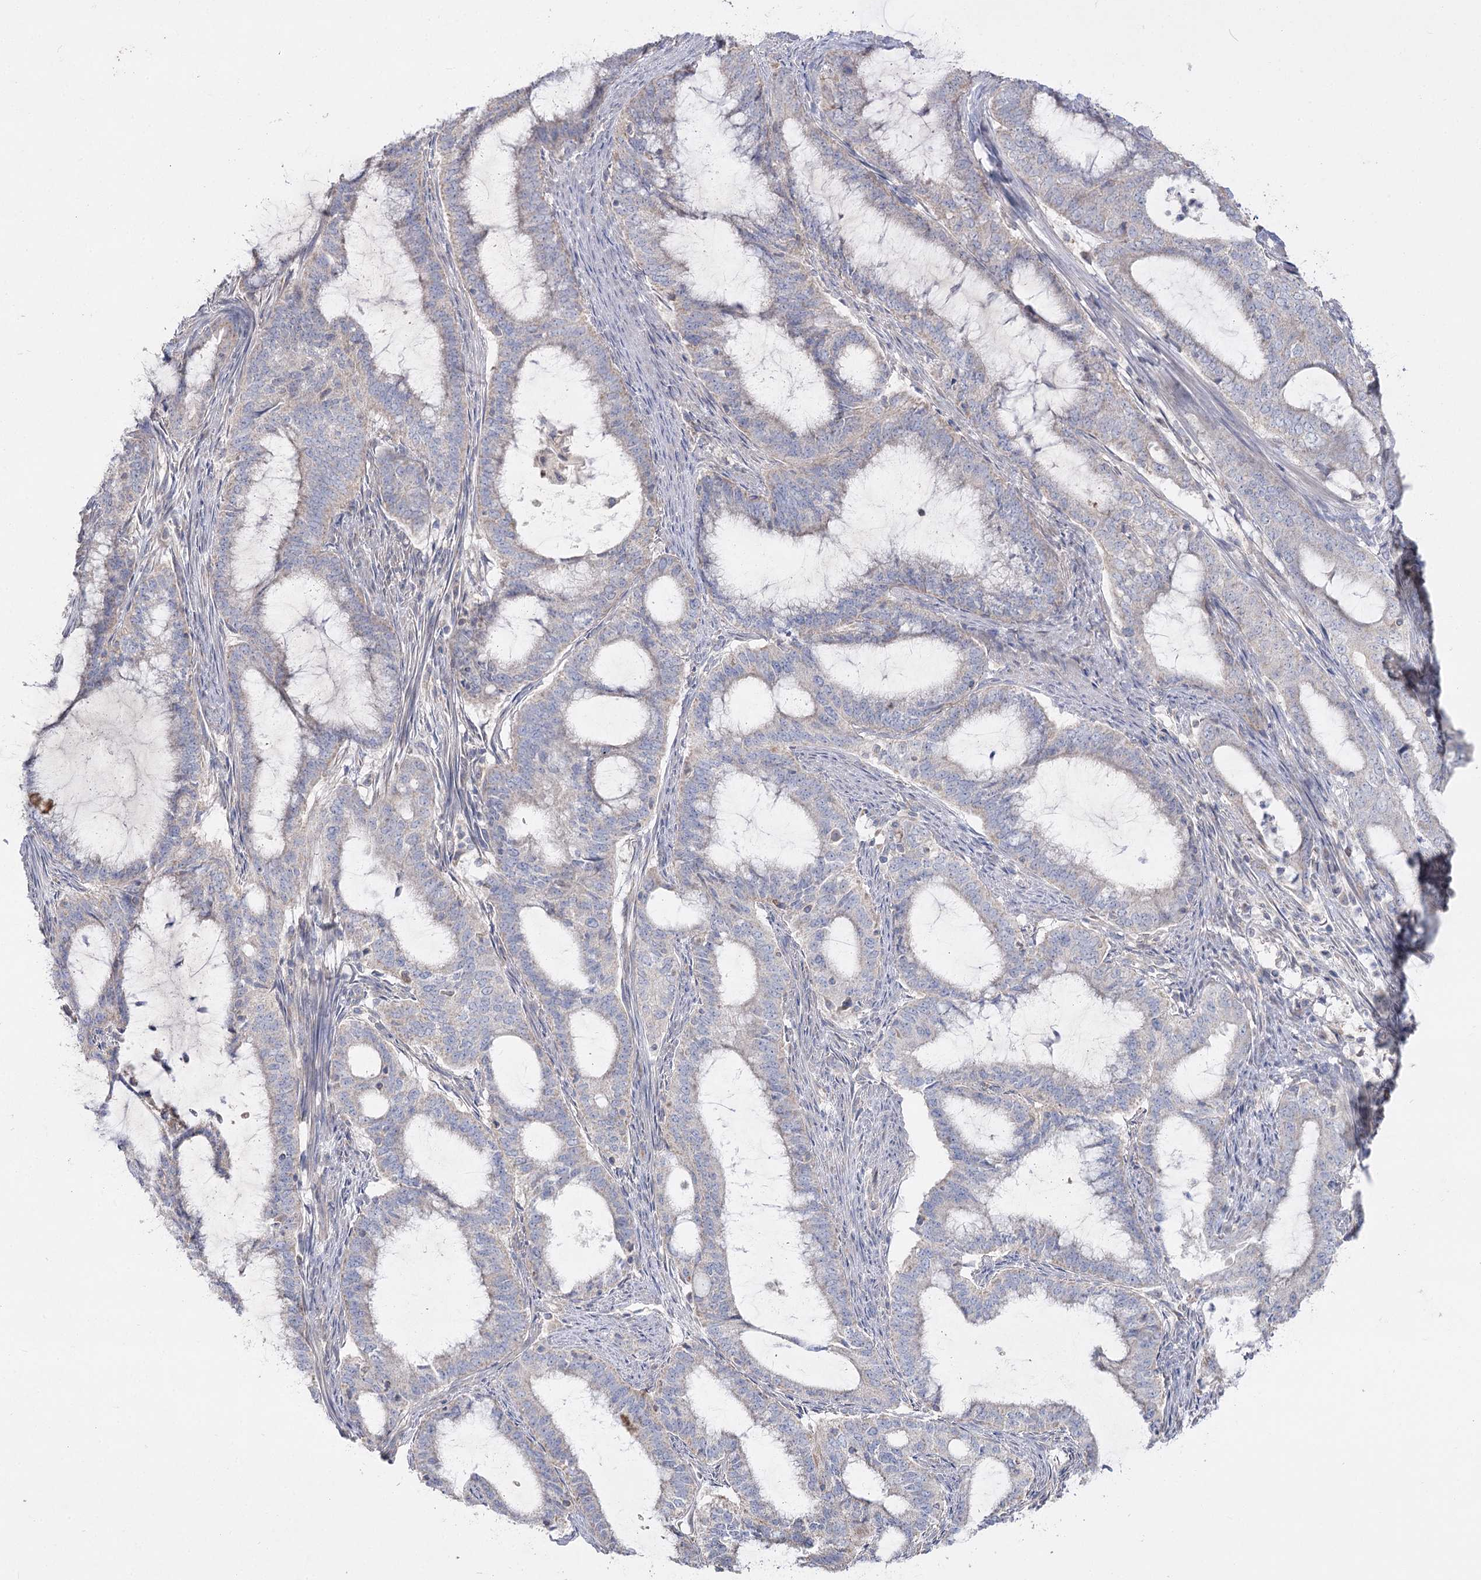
{"staining": {"intensity": "weak", "quantity": "<25%", "location": "cytoplasmic/membranous"}, "tissue": "endometrial cancer", "cell_type": "Tumor cells", "image_type": "cancer", "snomed": [{"axis": "morphology", "description": "Adenocarcinoma, NOS"}, {"axis": "topography", "description": "Endometrium"}], "caption": "Endometrial cancer was stained to show a protein in brown. There is no significant positivity in tumor cells. The staining was performed using DAB to visualize the protein expression in brown, while the nuclei were stained in blue with hematoxylin (Magnification: 20x).", "gene": "TMEM187", "patient": {"sex": "female", "age": 51}}